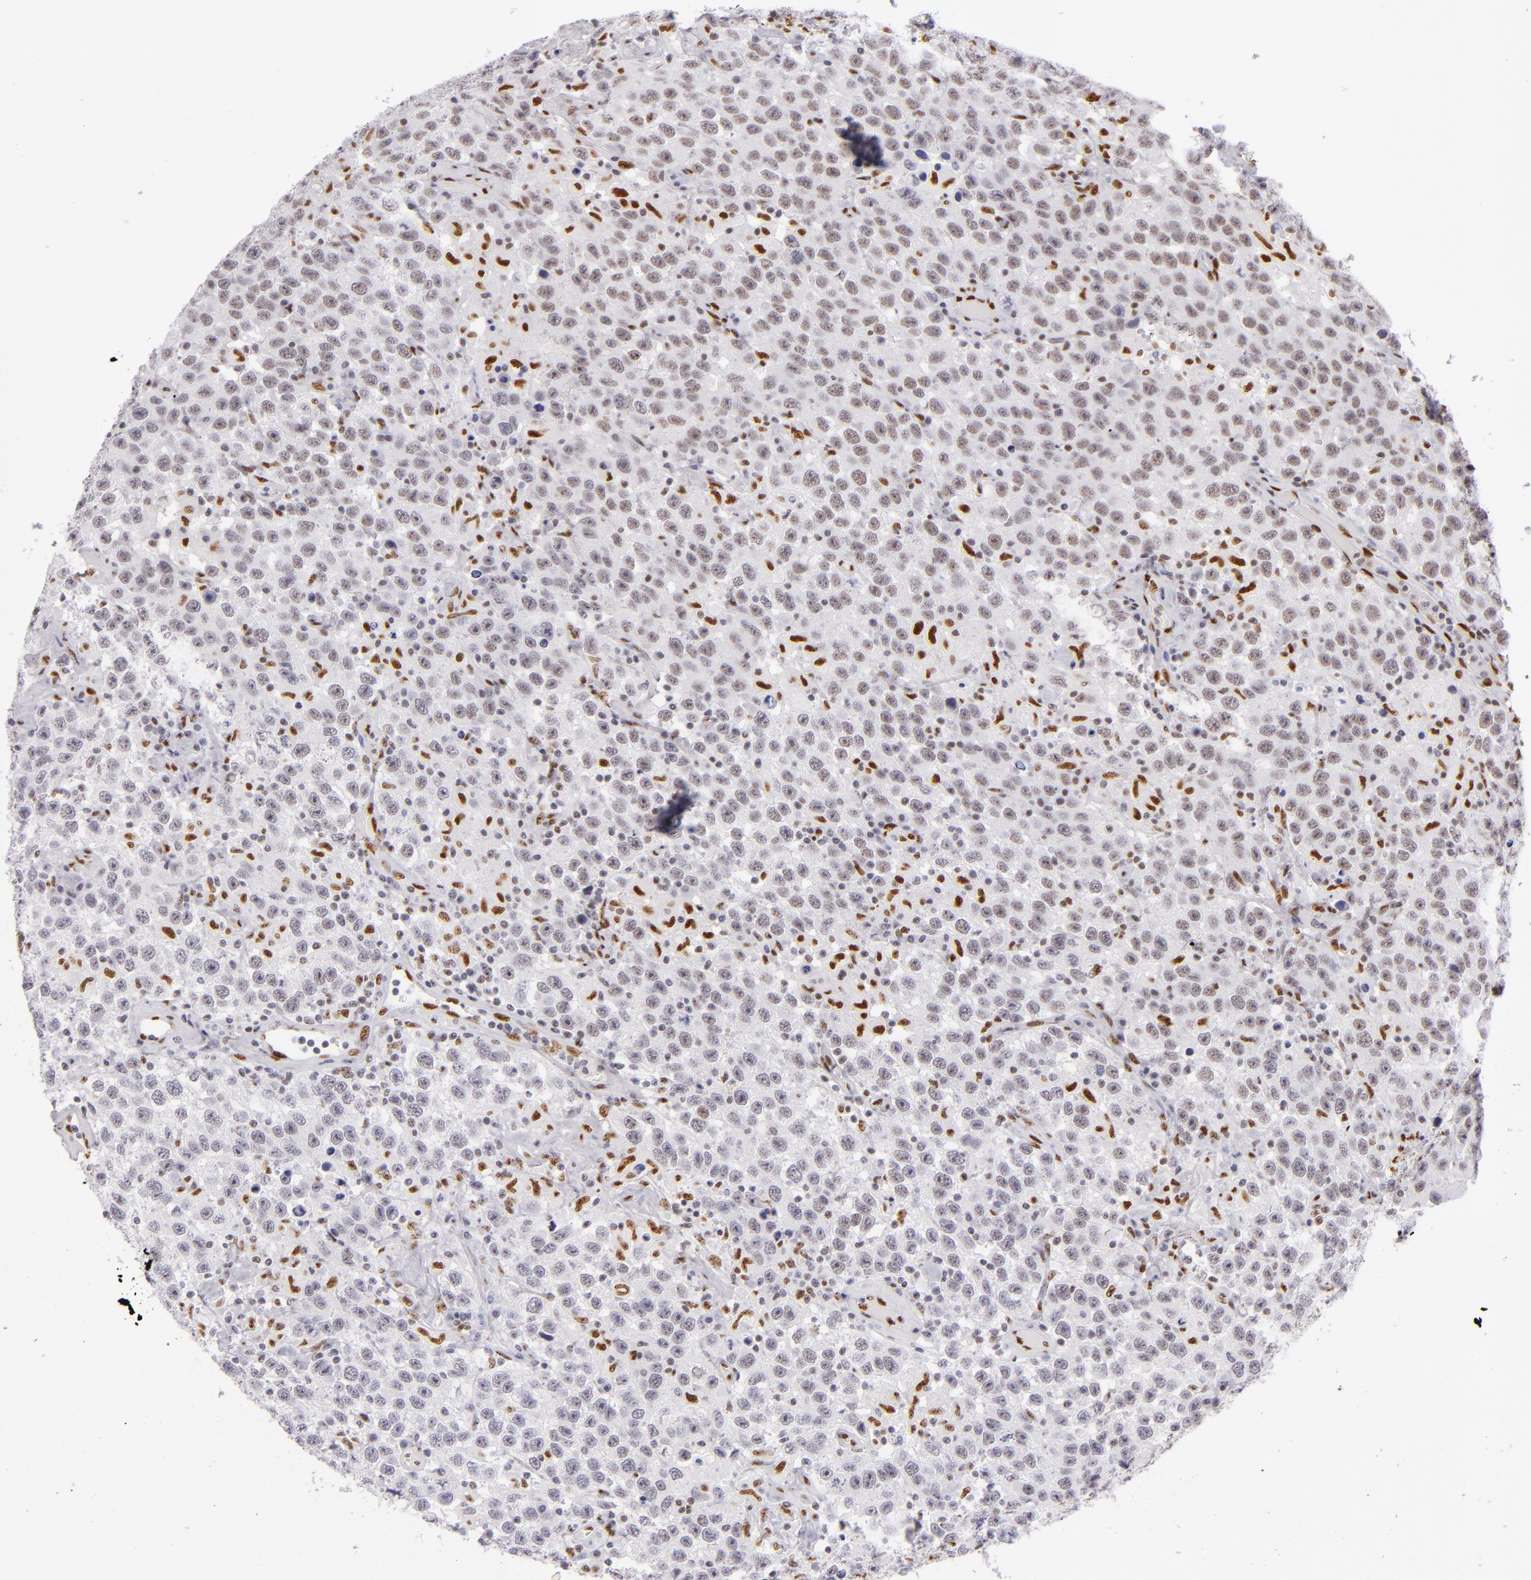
{"staining": {"intensity": "weak", "quantity": ">75%", "location": "nuclear"}, "tissue": "testis cancer", "cell_type": "Tumor cells", "image_type": "cancer", "snomed": [{"axis": "morphology", "description": "Seminoma, NOS"}, {"axis": "topography", "description": "Testis"}], "caption": "About >75% of tumor cells in testis seminoma demonstrate weak nuclear protein staining as visualized by brown immunohistochemical staining.", "gene": "TOP3A", "patient": {"sex": "male", "age": 41}}